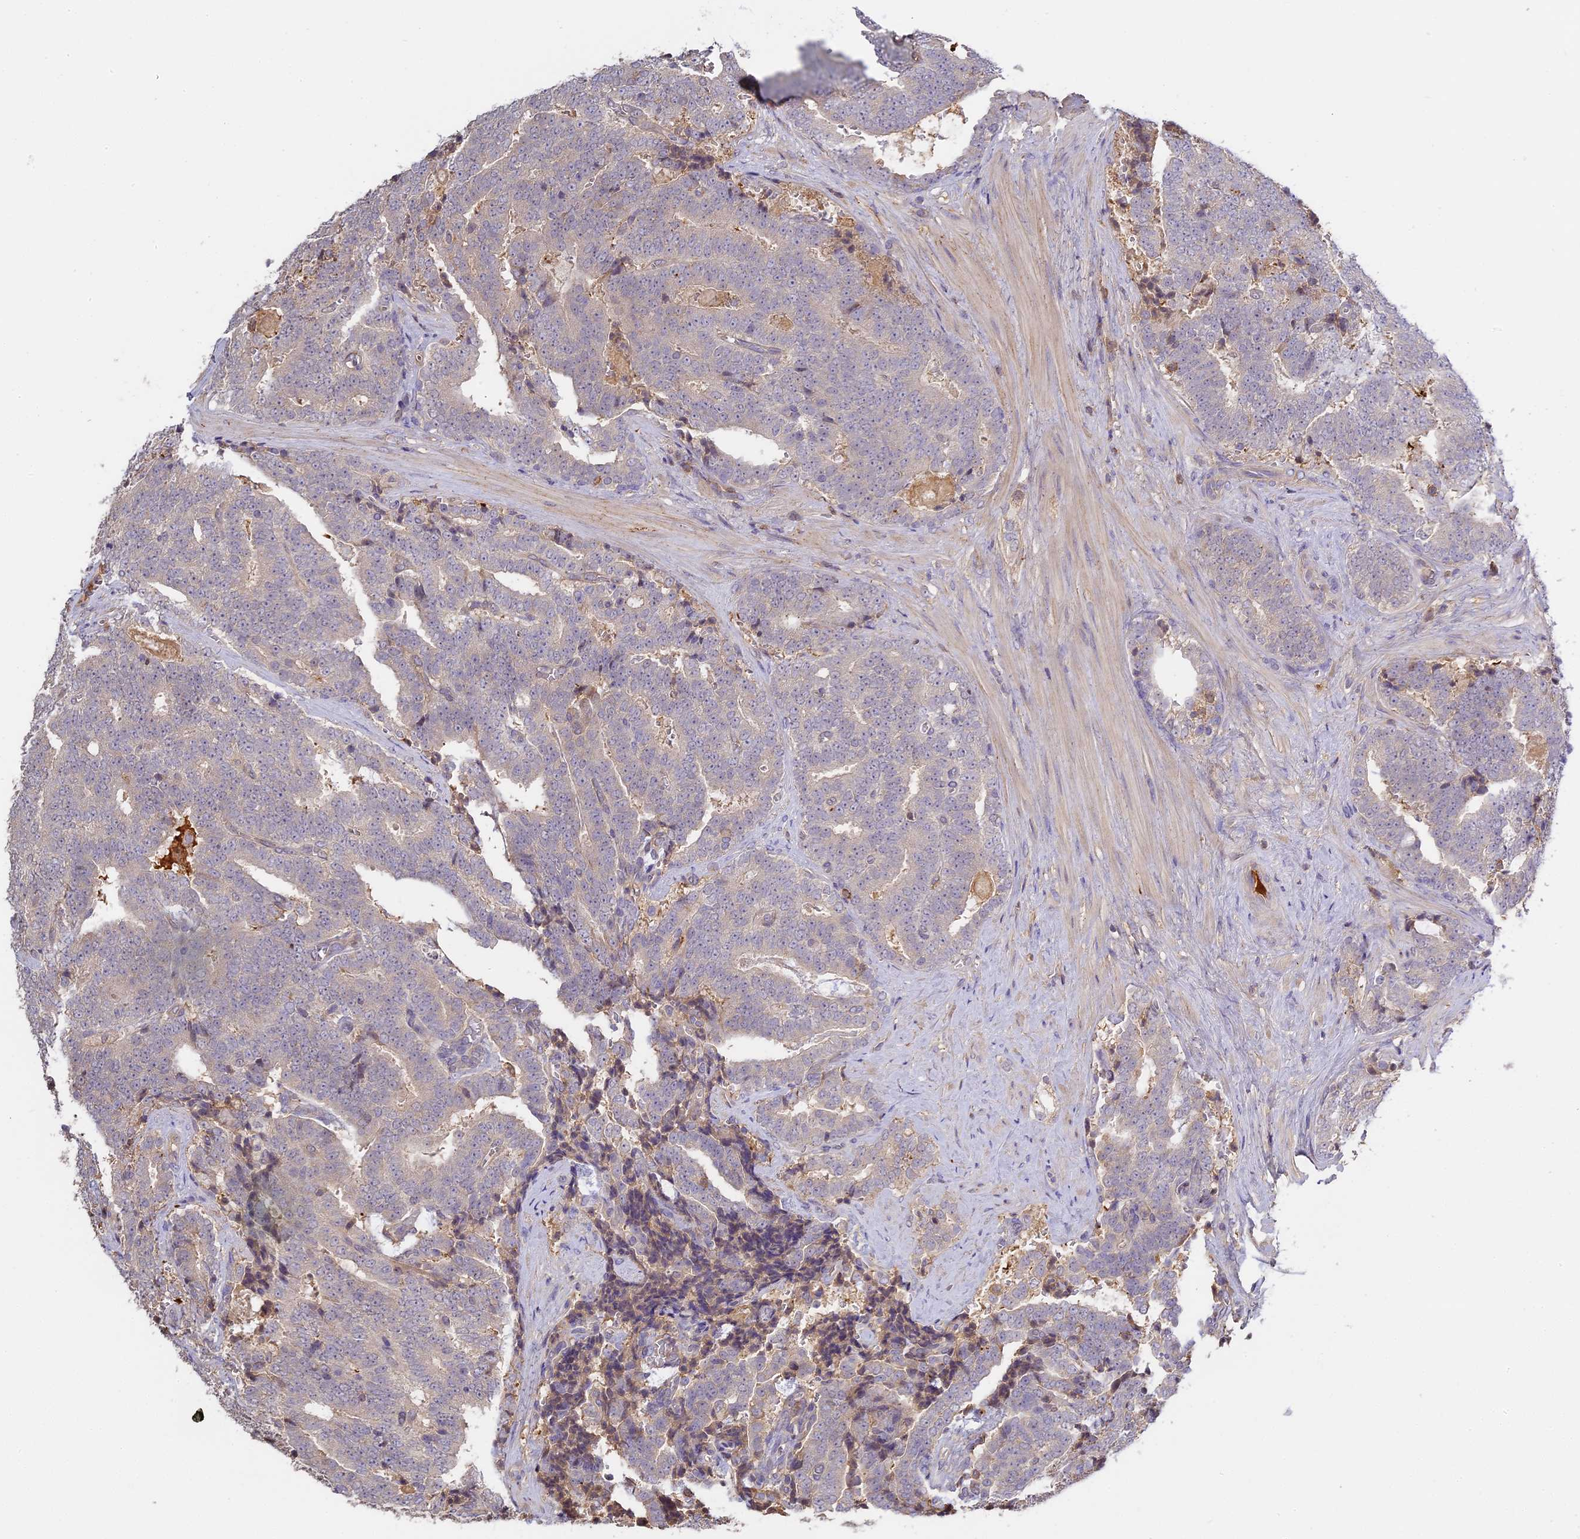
{"staining": {"intensity": "negative", "quantity": "none", "location": "none"}, "tissue": "prostate cancer", "cell_type": "Tumor cells", "image_type": "cancer", "snomed": [{"axis": "morphology", "description": "Adenocarcinoma, High grade"}, {"axis": "topography", "description": "Prostate and seminal vesicle, NOS"}], "caption": "Prostate cancer (high-grade adenocarcinoma) was stained to show a protein in brown. There is no significant positivity in tumor cells.", "gene": "CFAP119", "patient": {"sex": "male", "age": 67}}